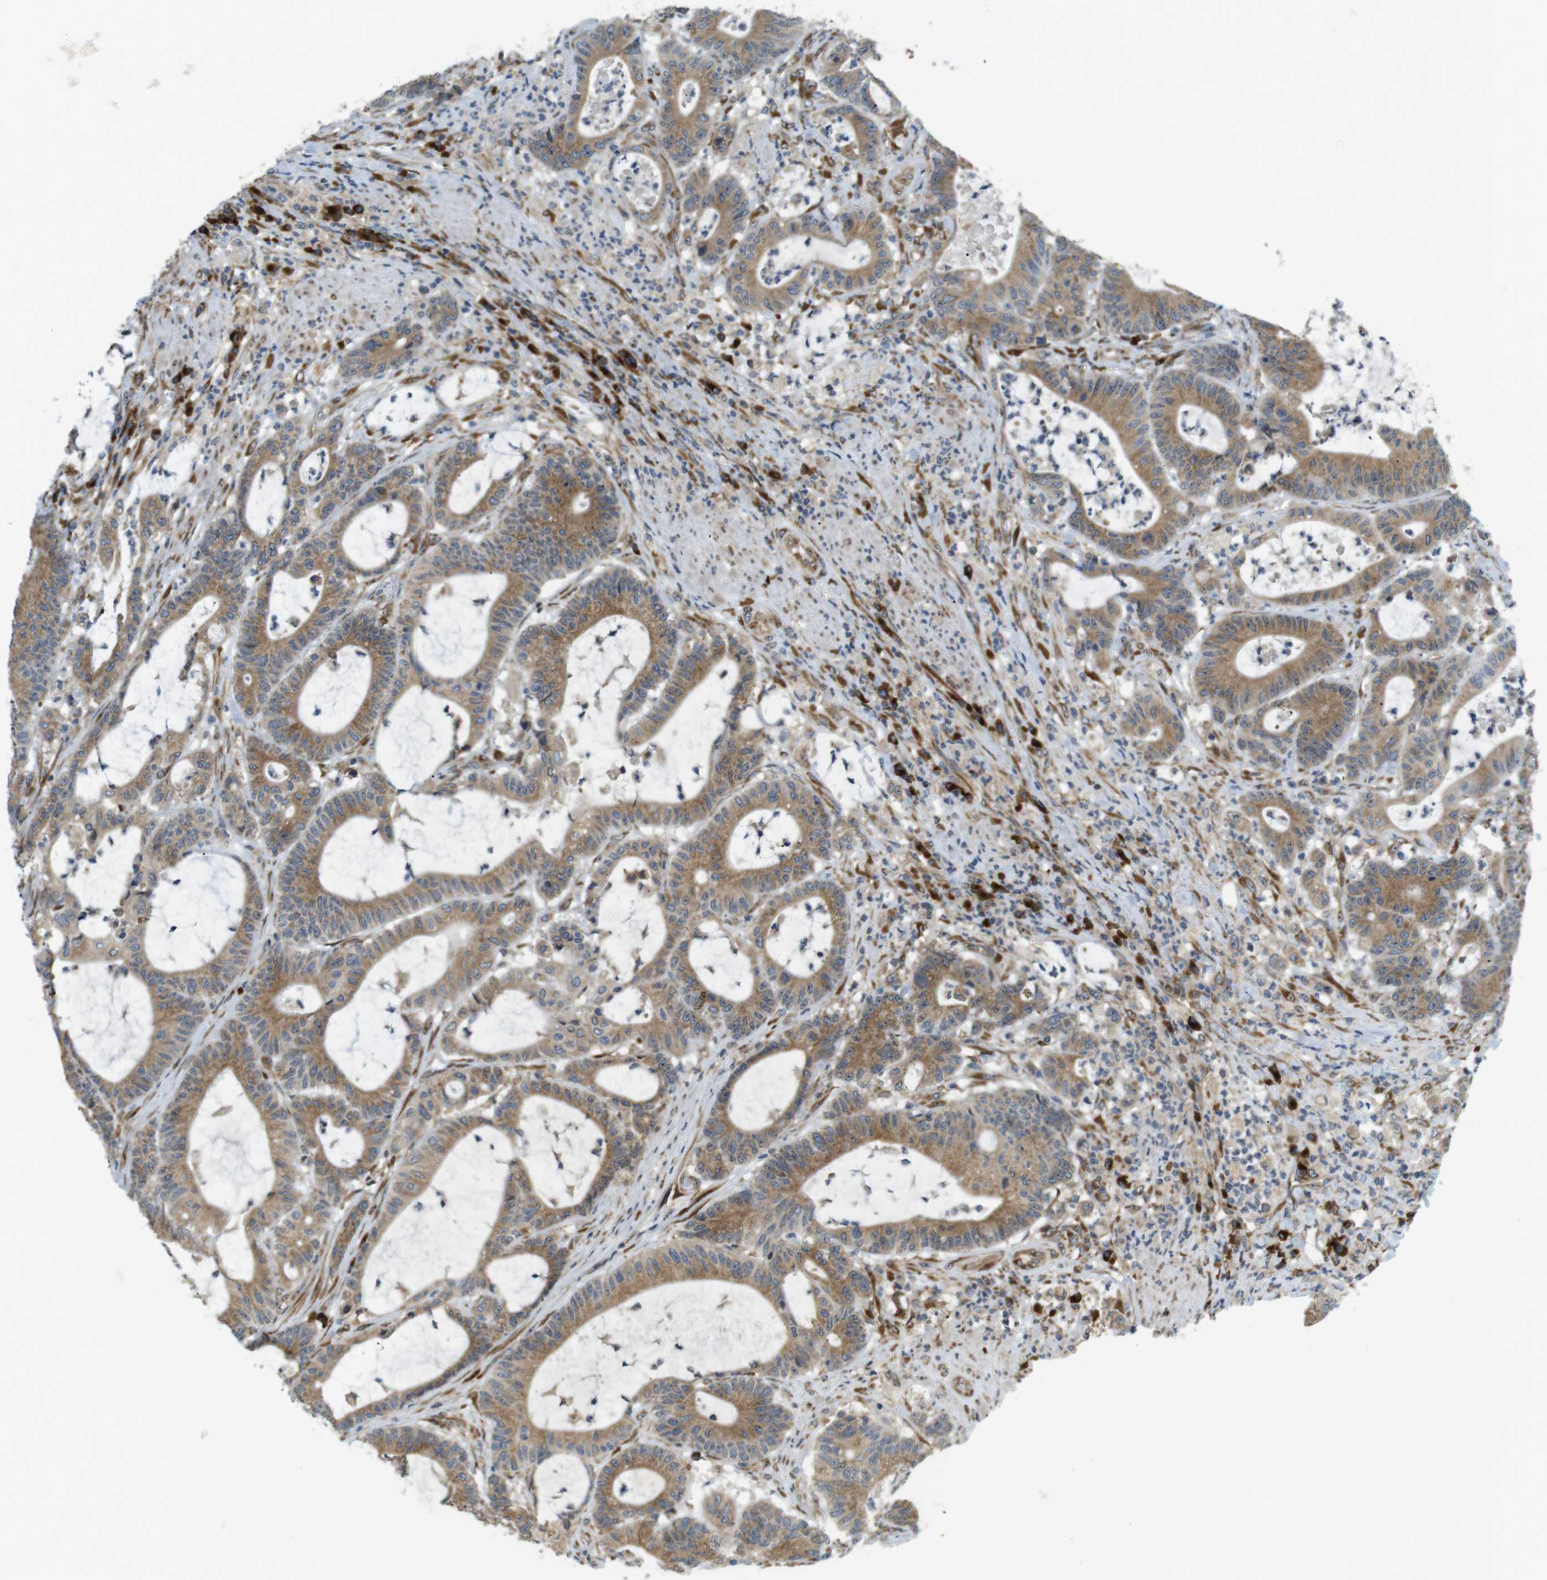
{"staining": {"intensity": "moderate", "quantity": ">75%", "location": "cytoplasmic/membranous"}, "tissue": "colorectal cancer", "cell_type": "Tumor cells", "image_type": "cancer", "snomed": [{"axis": "morphology", "description": "Adenocarcinoma, NOS"}, {"axis": "topography", "description": "Colon"}], "caption": "Immunohistochemical staining of colorectal adenocarcinoma demonstrates moderate cytoplasmic/membranous protein staining in about >75% of tumor cells.", "gene": "TMEM143", "patient": {"sex": "female", "age": 84}}